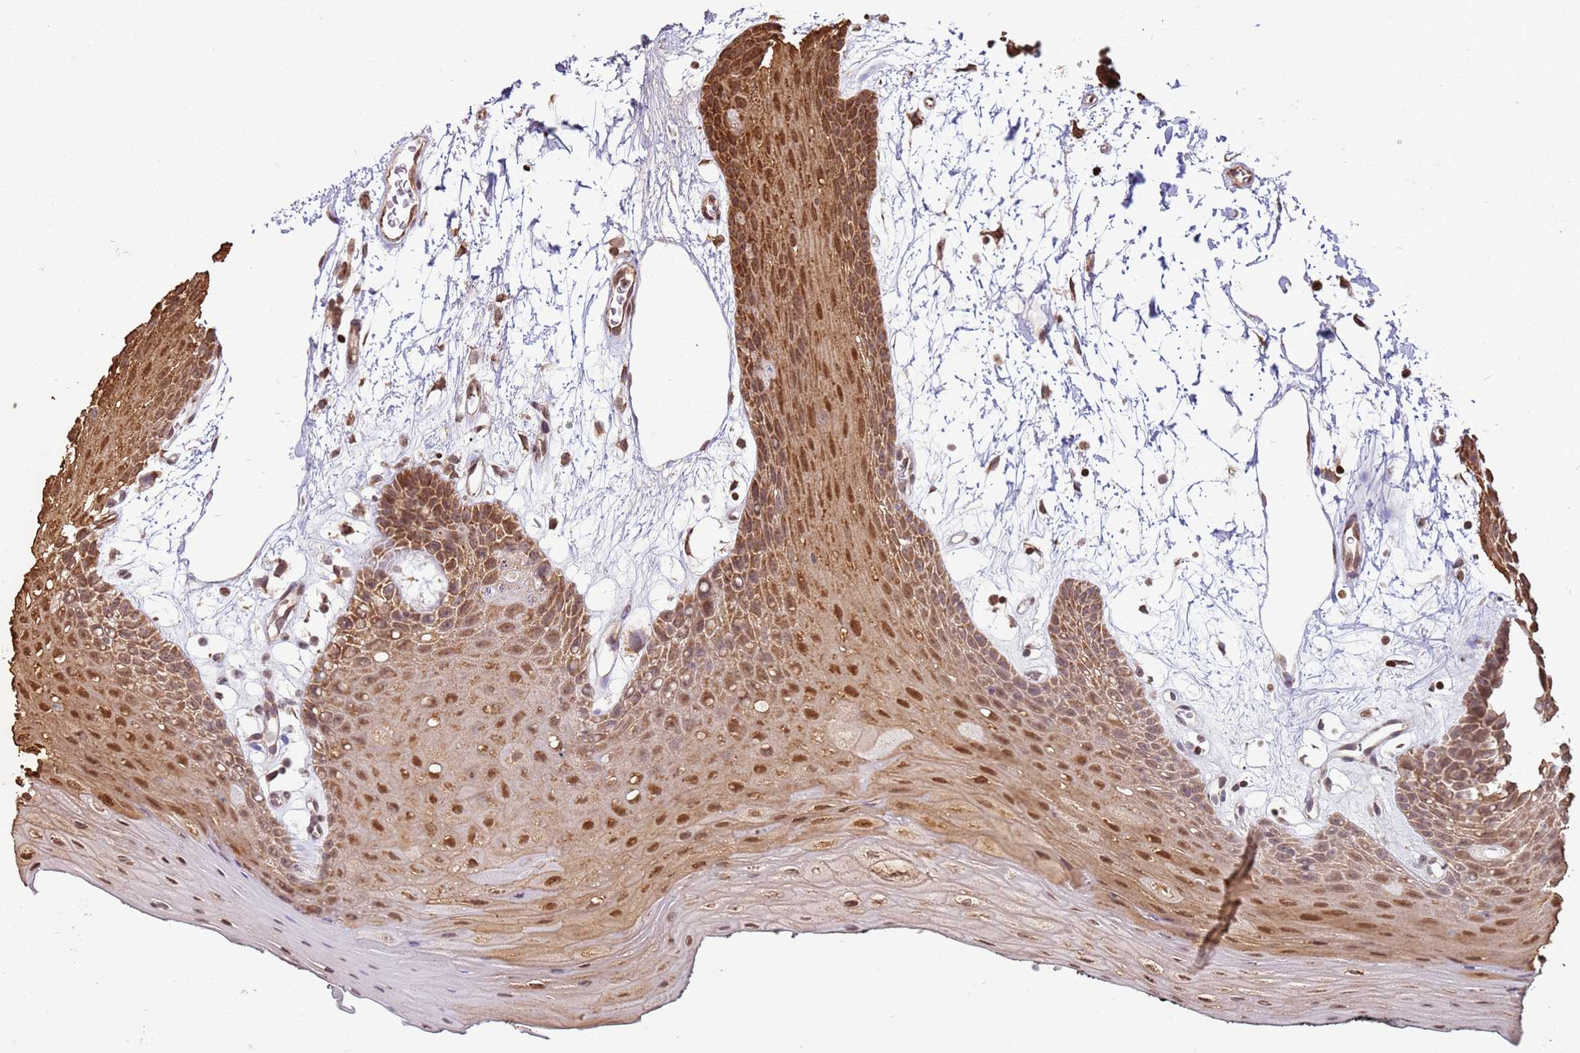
{"staining": {"intensity": "strong", "quantity": ">75%", "location": "cytoplasmic/membranous,nuclear"}, "tissue": "oral mucosa", "cell_type": "Squamous epithelial cells", "image_type": "normal", "snomed": [{"axis": "morphology", "description": "Normal tissue, NOS"}, {"axis": "topography", "description": "Oral tissue"}, {"axis": "topography", "description": "Tounge, NOS"}], "caption": "Immunohistochemistry (IHC) of unremarkable oral mucosa reveals high levels of strong cytoplasmic/membranous,nuclear expression in about >75% of squamous epithelial cells.", "gene": "SCAF1", "patient": {"sex": "female", "age": 59}}